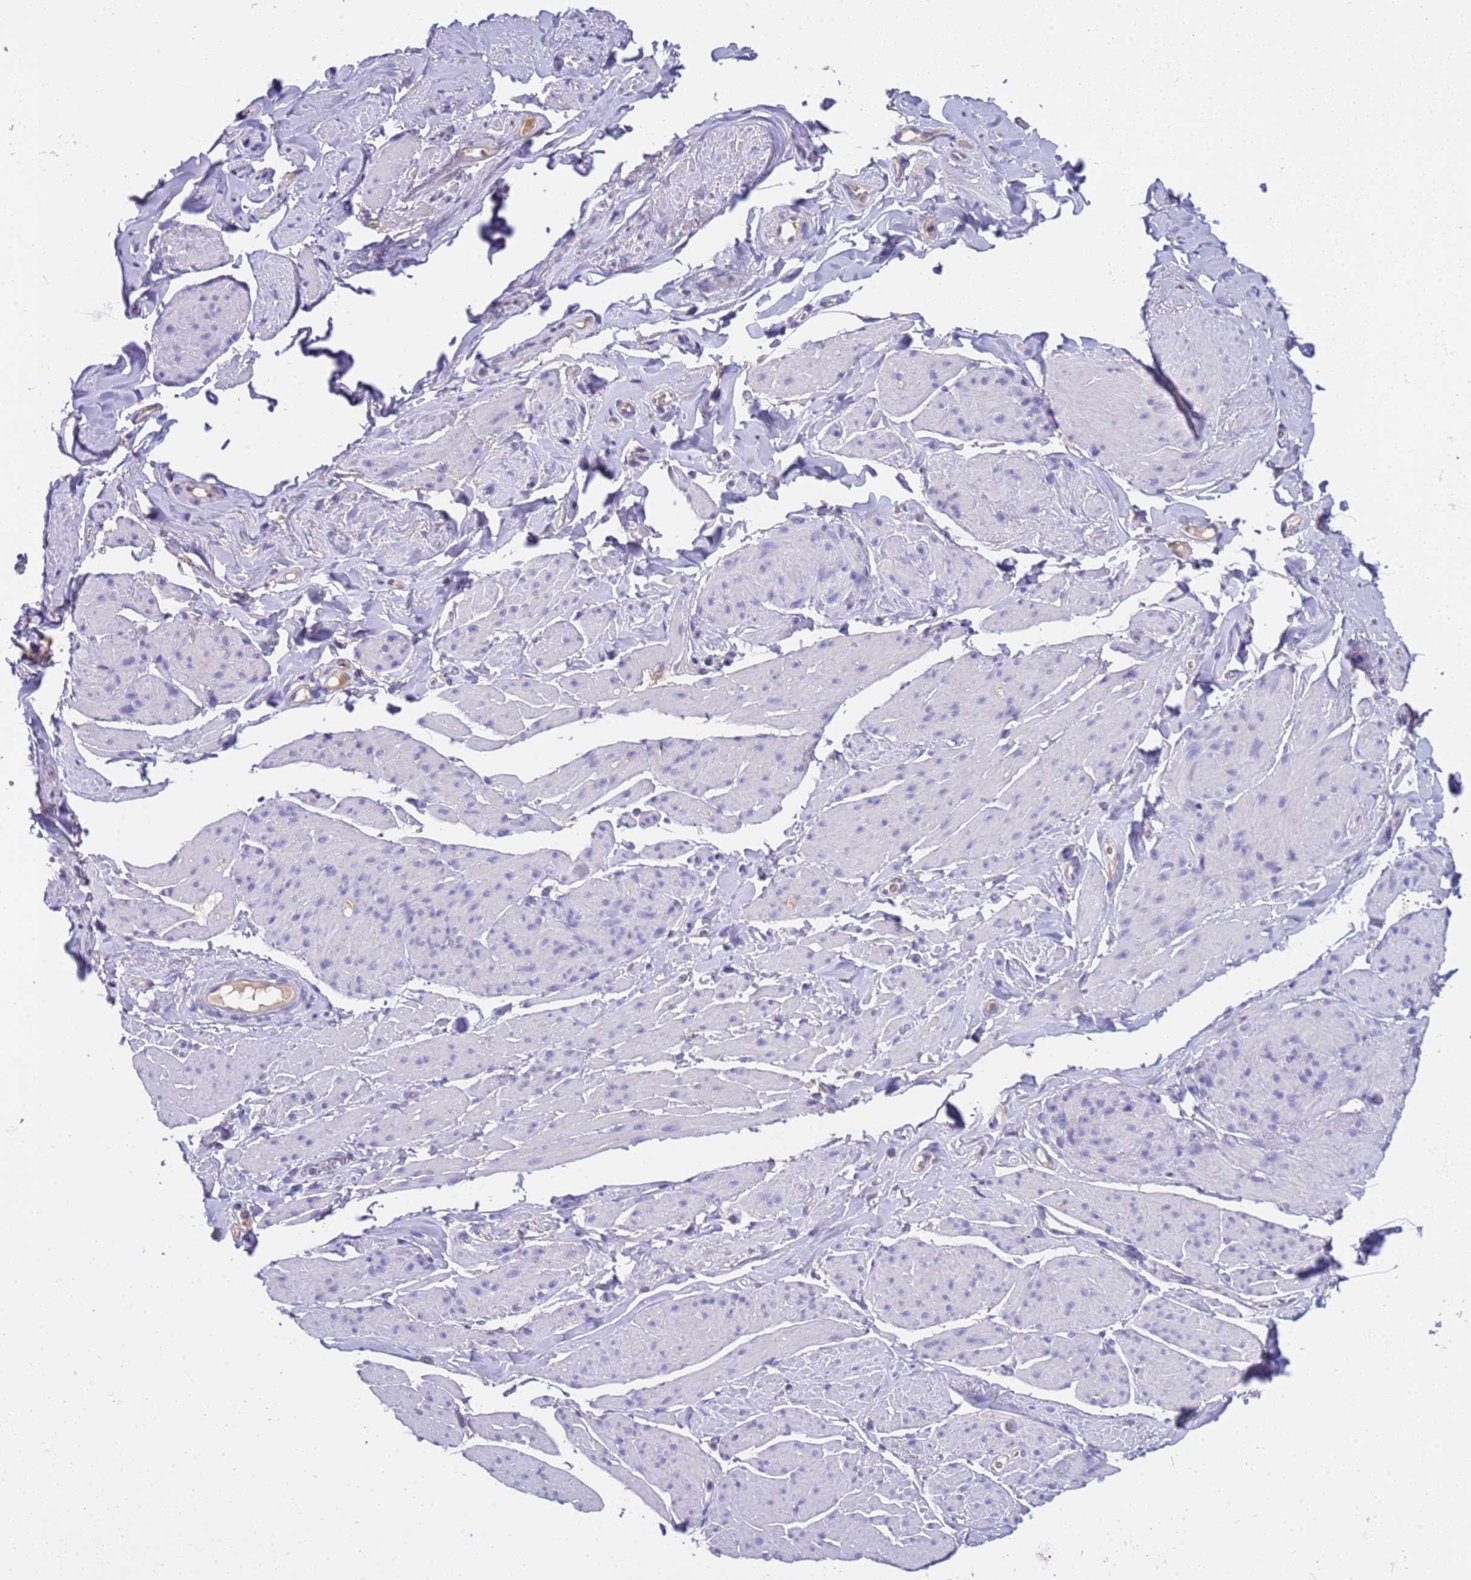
{"staining": {"intensity": "negative", "quantity": "none", "location": "none"}, "tissue": "smooth muscle", "cell_type": "Smooth muscle cells", "image_type": "normal", "snomed": [{"axis": "morphology", "description": "Normal tissue, NOS"}, {"axis": "topography", "description": "Smooth muscle"}, {"axis": "topography", "description": "Peripheral nerve tissue"}], "caption": "This image is of benign smooth muscle stained with immunohistochemistry to label a protein in brown with the nuclei are counter-stained blue. There is no positivity in smooth muscle cells.", "gene": "SLC24A3", "patient": {"sex": "male", "age": 69}}